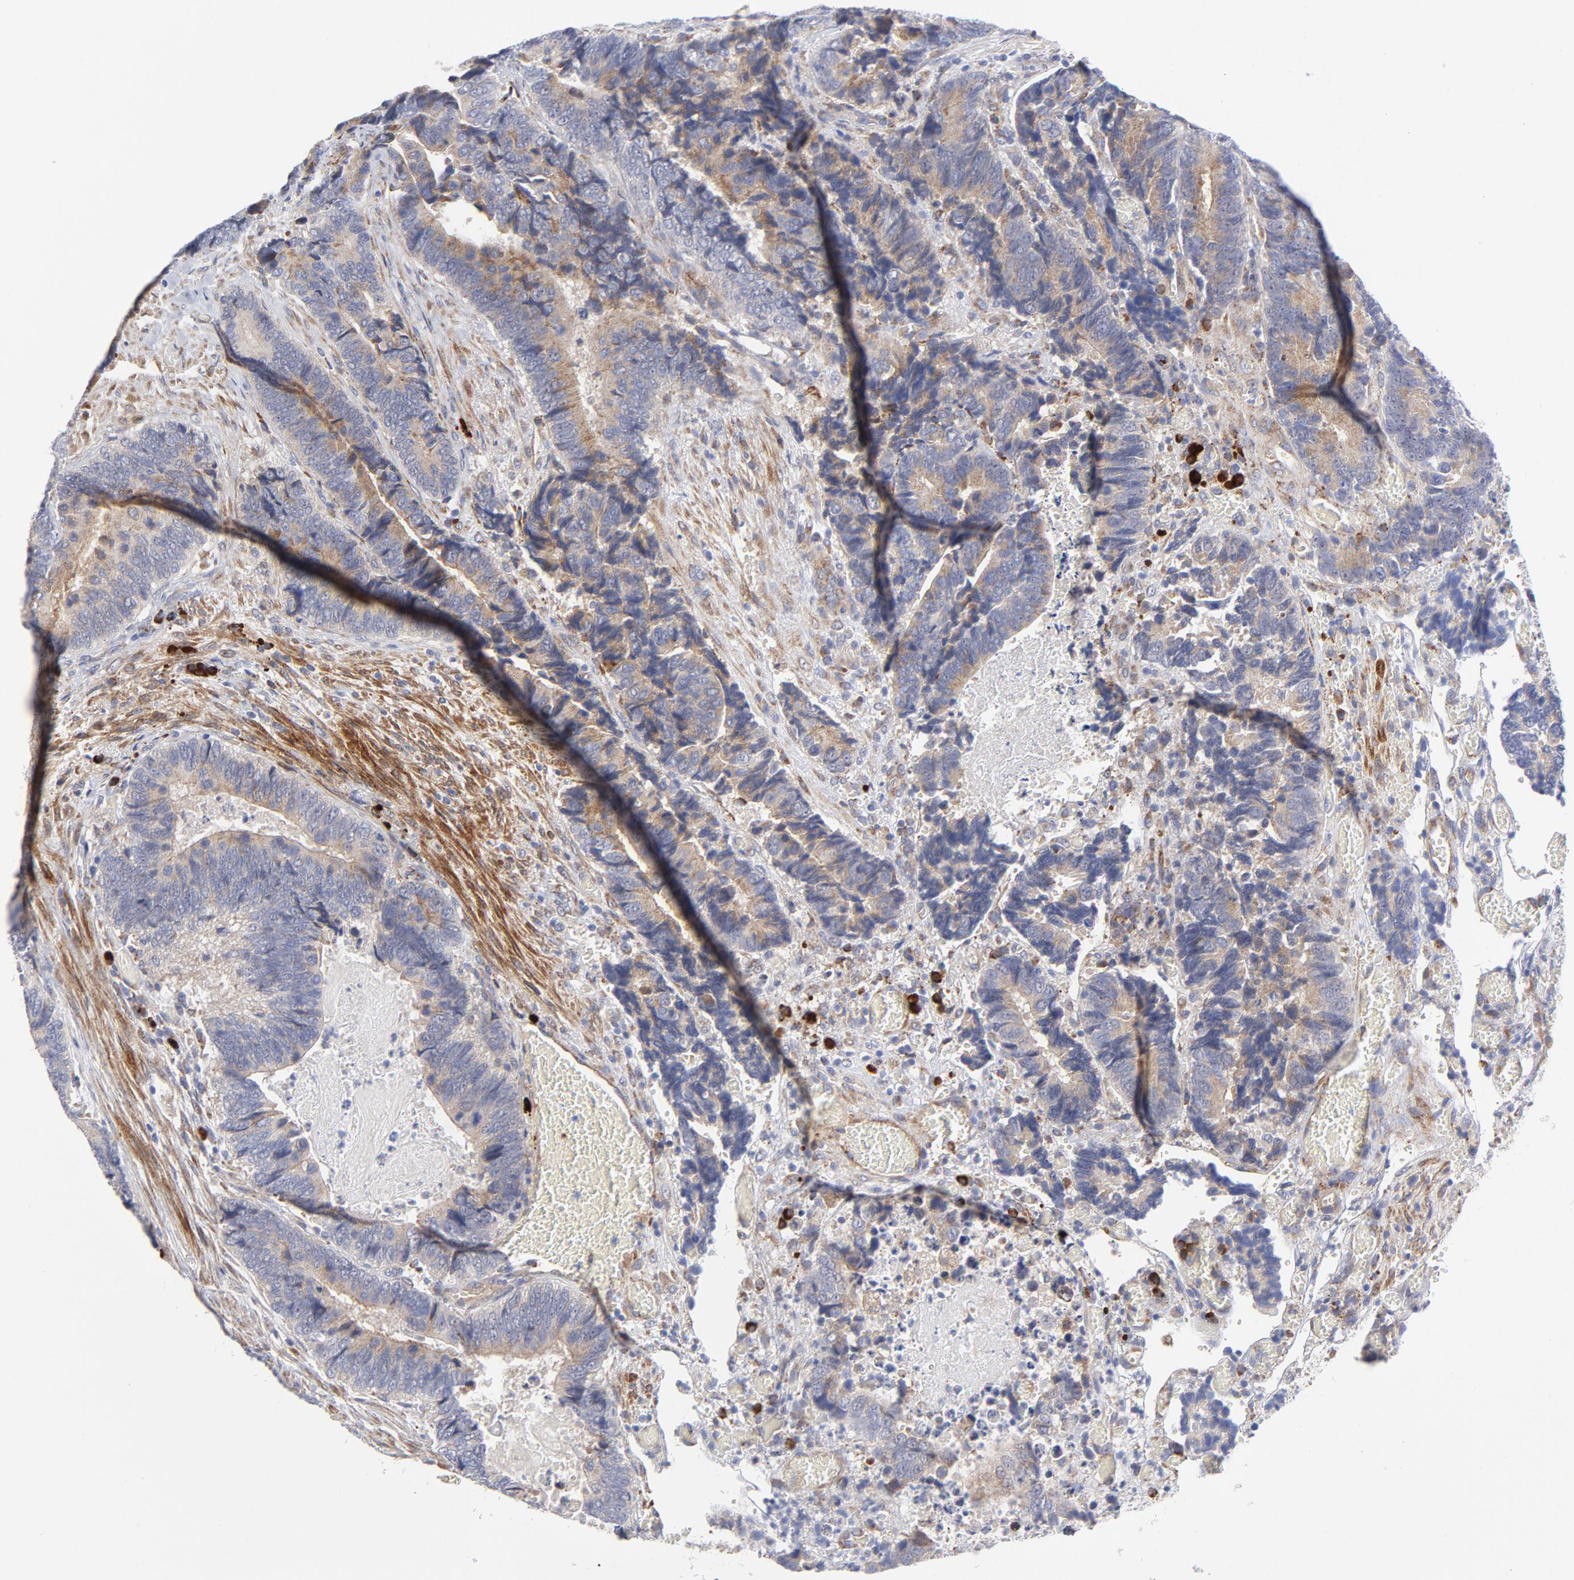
{"staining": {"intensity": "weak", "quantity": ">75%", "location": "cytoplasmic/membranous"}, "tissue": "colorectal cancer", "cell_type": "Tumor cells", "image_type": "cancer", "snomed": [{"axis": "morphology", "description": "Adenocarcinoma, NOS"}, {"axis": "topography", "description": "Colon"}], "caption": "Immunohistochemistry (IHC) micrograph of neoplastic tissue: human colorectal cancer stained using immunohistochemistry (IHC) displays low levels of weak protein expression localized specifically in the cytoplasmic/membranous of tumor cells, appearing as a cytoplasmic/membranous brown color.", "gene": "RAPGEF3", "patient": {"sex": "male", "age": 72}}